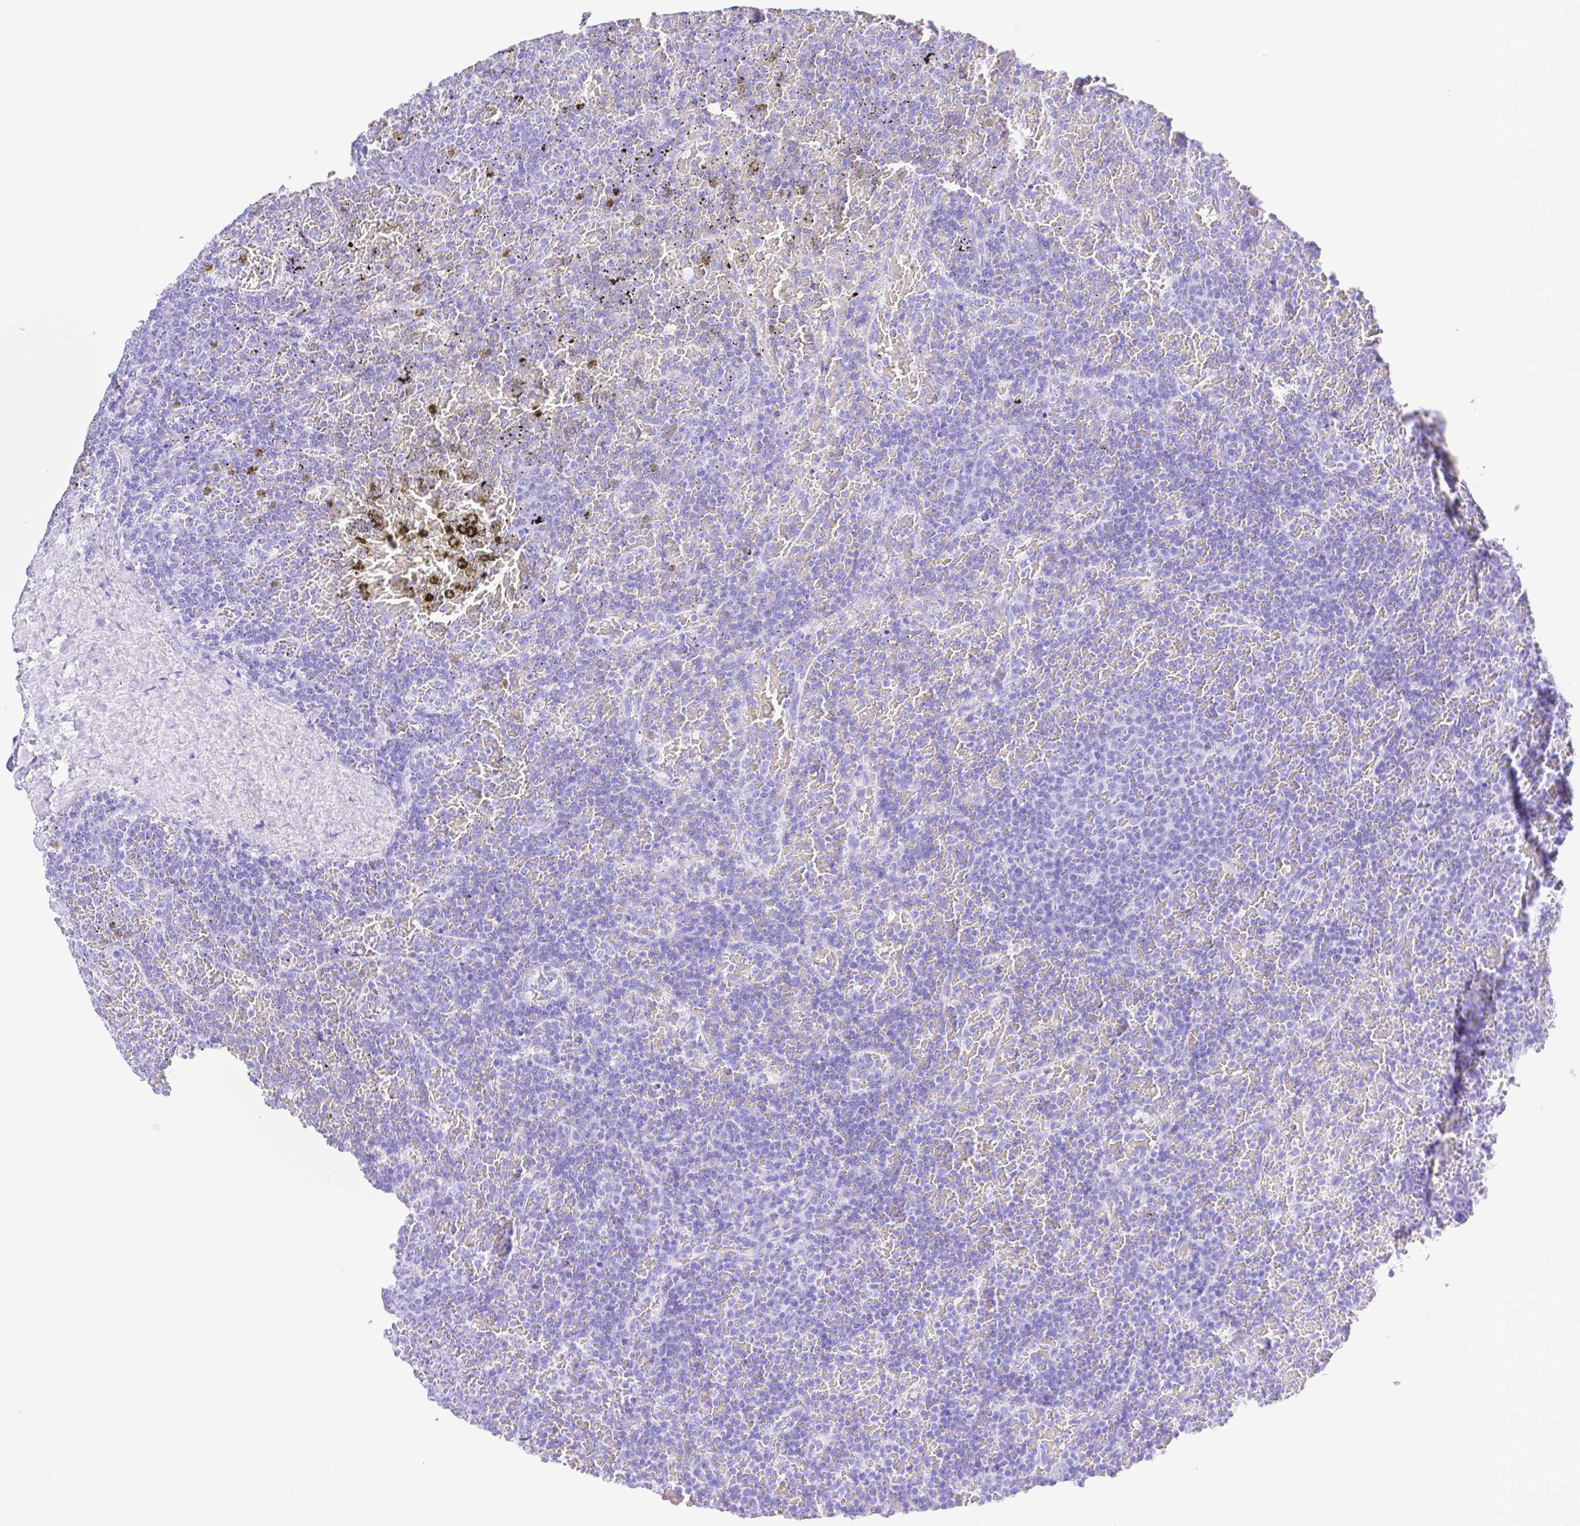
{"staining": {"intensity": "negative", "quantity": "none", "location": "none"}, "tissue": "lymphoma", "cell_type": "Tumor cells", "image_type": "cancer", "snomed": [{"axis": "morphology", "description": "Malignant lymphoma, non-Hodgkin's type, Low grade"}, {"axis": "topography", "description": "Spleen"}], "caption": "High power microscopy photomicrograph of an immunohistochemistry histopathology image of lymphoma, revealing no significant staining in tumor cells.", "gene": "SMR3A", "patient": {"sex": "female", "age": 77}}